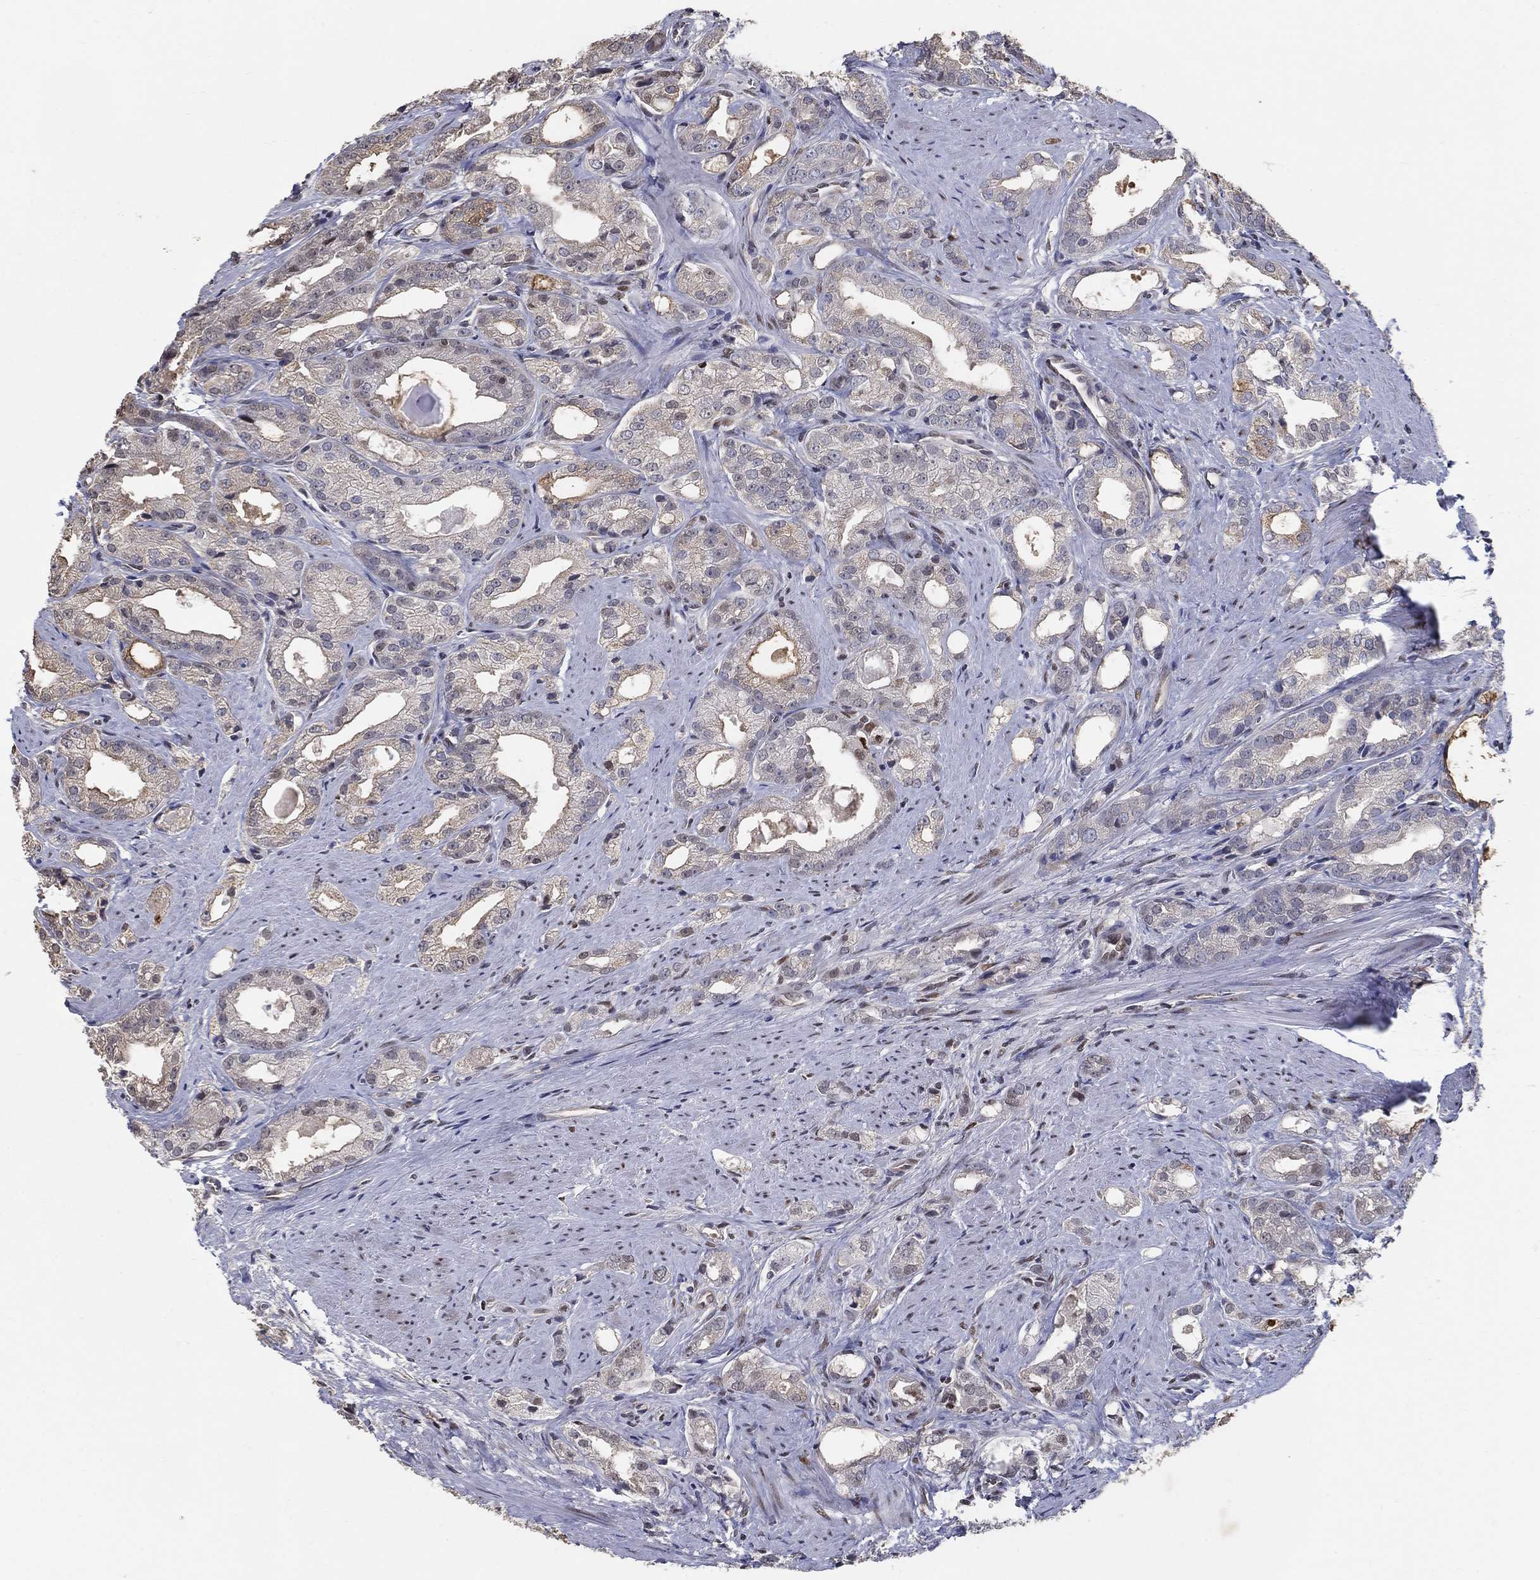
{"staining": {"intensity": "weak", "quantity": "<25%", "location": "cytoplasmic/membranous"}, "tissue": "prostate cancer", "cell_type": "Tumor cells", "image_type": "cancer", "snomed": [{"axis": "morphology", "description": "Adenocarcinoma, NOS"}, {"axis": "morphology", "description": "Adenocarcinoma, High grade"}, {"axis": "topography", "description": "Prostate"}], "caption": "DAB immunohistochemical staining of prostate adenocarcinoma shows no significant expression in tumor cells. (Immunohistochemistry (ihc), brightfield microscopy, high magnification).", "gene": "CENPE", "patient": {"sex": "male", "age": 70}}